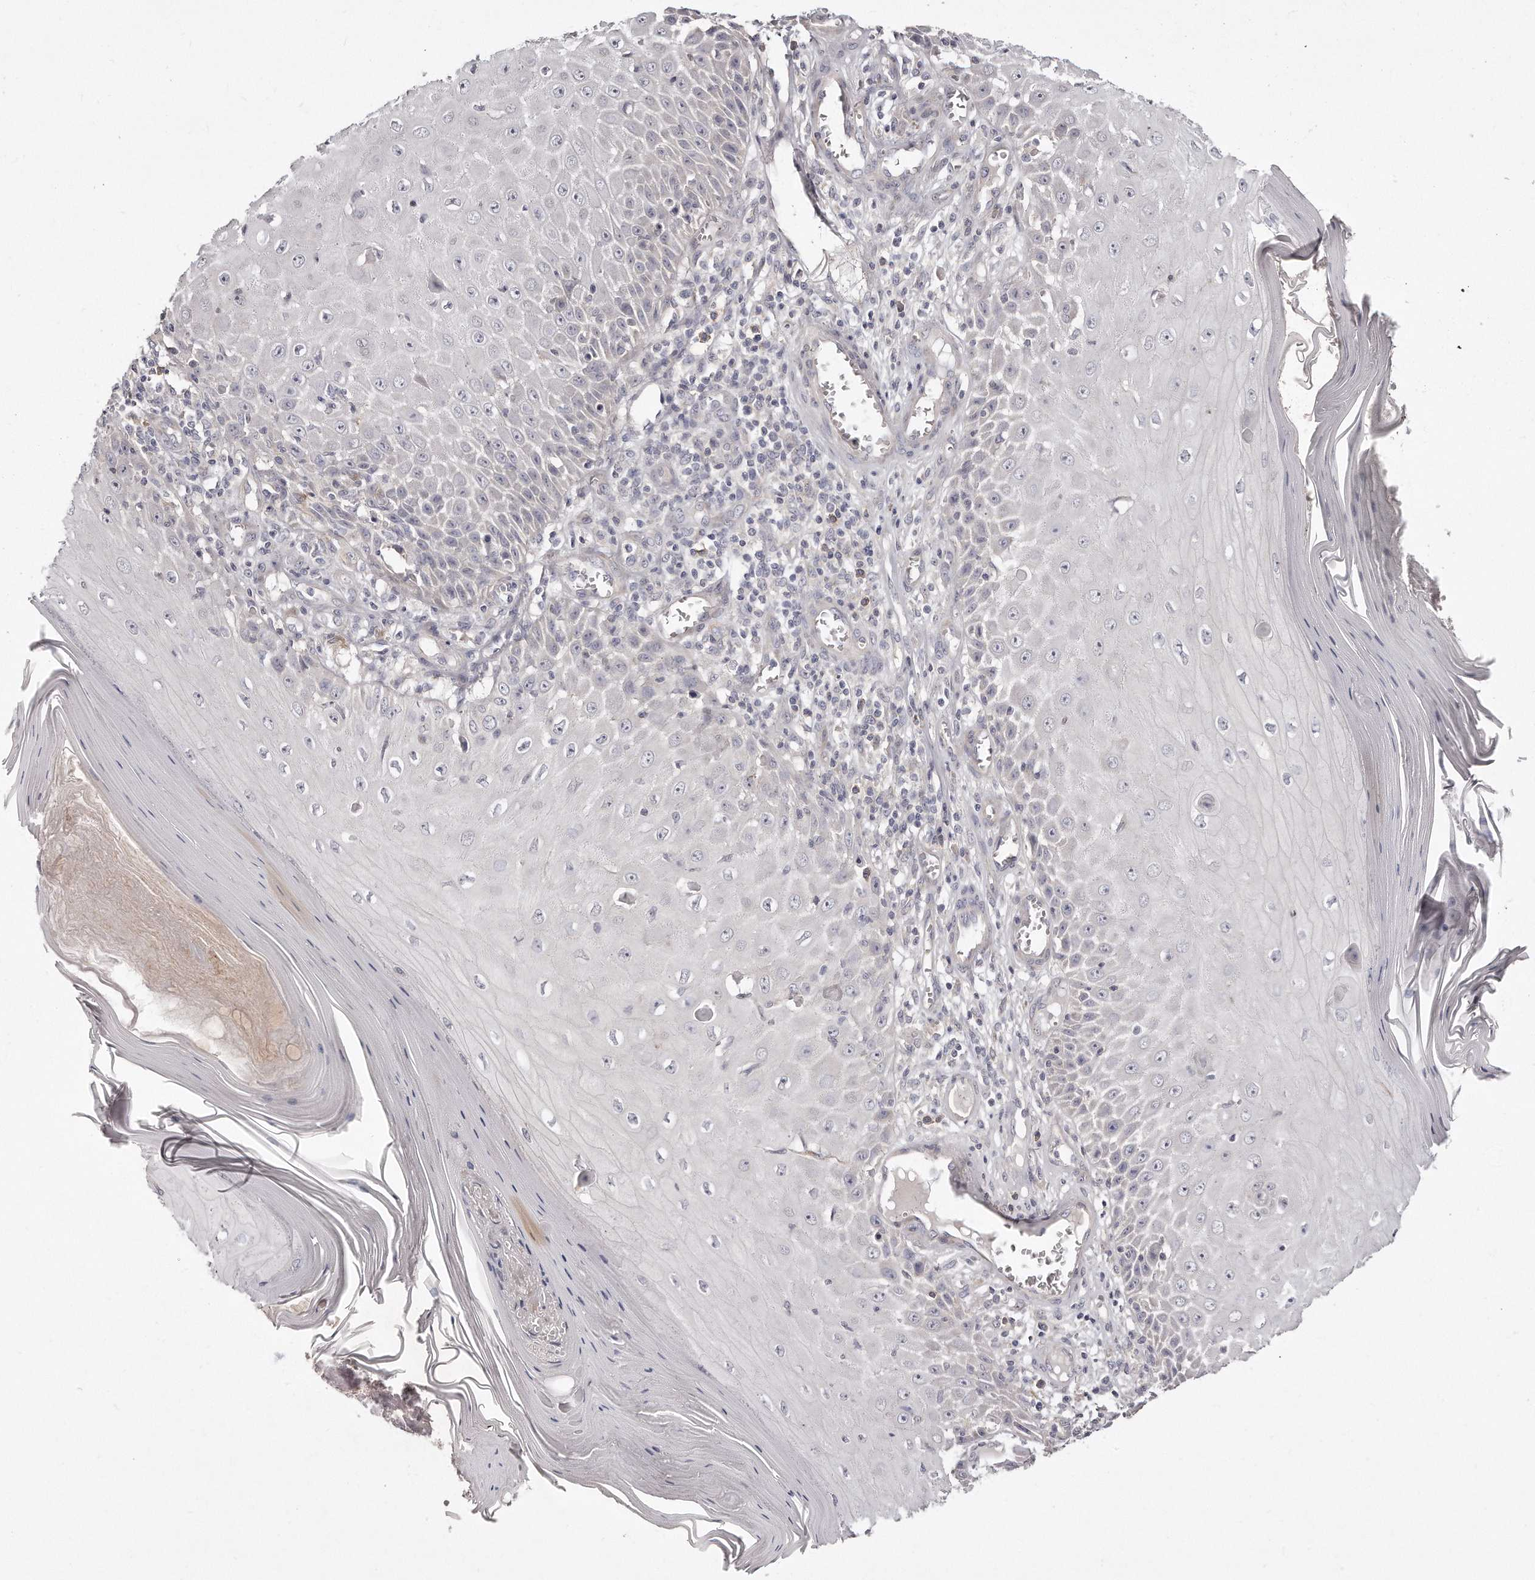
{"staining": {"intensity": "negative", "quantity": "none", "location": "none"}, "tissue": "skin cancer", "cell_type": "Tumor cells", "image_type": "cancer", "snomed": [{"axis": "morphology", "description": "Squamous cell carcinoma, NOS"}, {"axis": "topography", "description": "Skin"}], "caption": "The immunohistochemistry (IHC) photomicrograph has no significant staining in tumor cells of skin cancer (squamous cell carcinoma) tissue. (Stains: DAB (3,3'-diaminobenzidine) IHC with hematoxylin counter stain, Microscopy: brightfield microscopy at high magnification).", "gene": "TTLL4", "patient": {"sex": "female", "age": 73}}